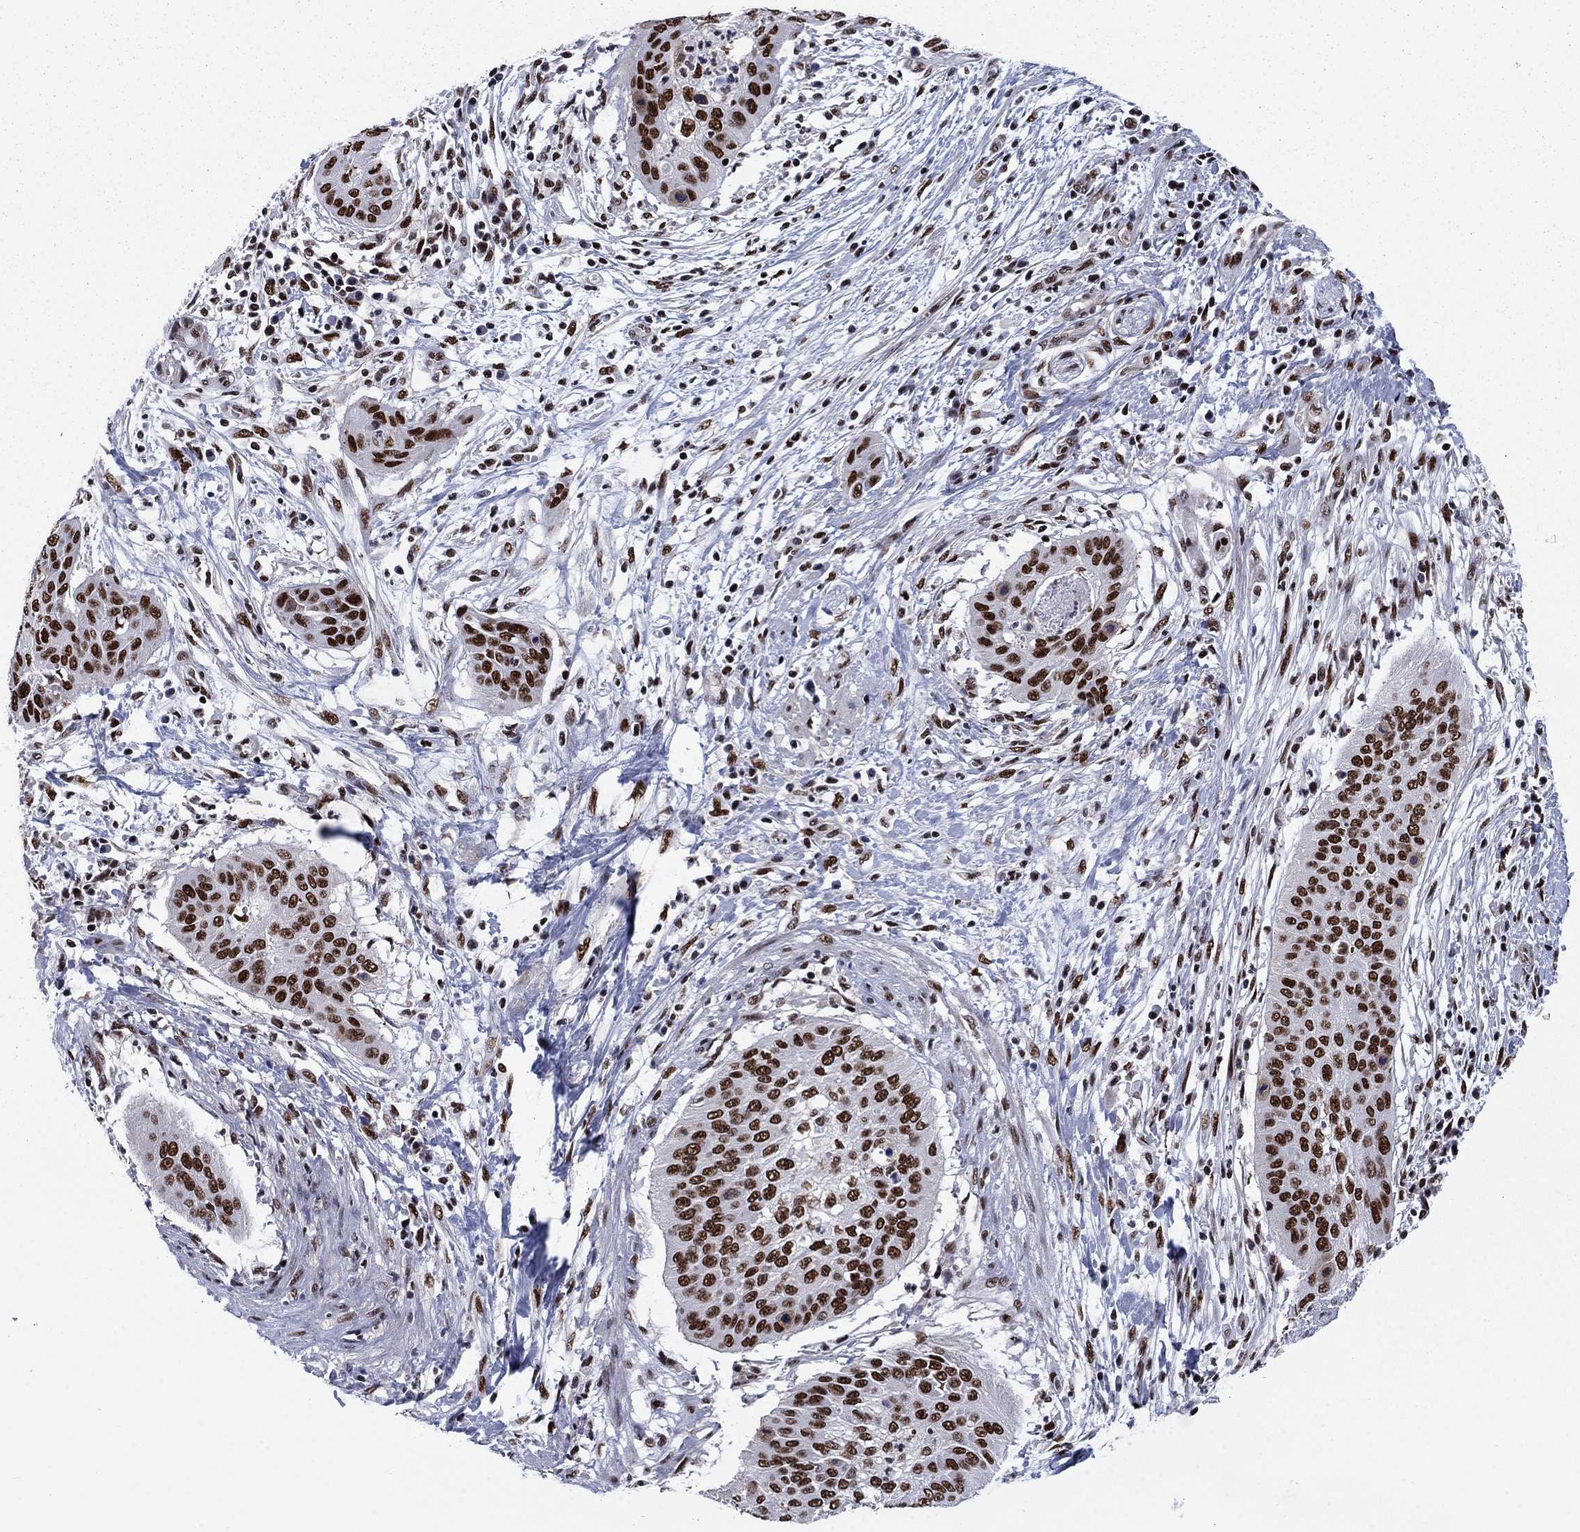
{"staining": {"intensity": "strong", "quantity": ">75%", "location": "nuclear"}, "tissue": "cervical cancer", "cell_type": "Tumor cells", "image_type": "cancer", "snomed": [{"axis": "morphology", "description": "Squamous cell carcinoma, NOS"}, {"axis": "topography", "description": "Cervix"}], "caption": "Protein staining by IHC shows strong nuclear staining in approximately >75% of tumor cells in cervical cancer.", "gene": "RPRD1B", "patient": {"sex": "female", "age": 39}}